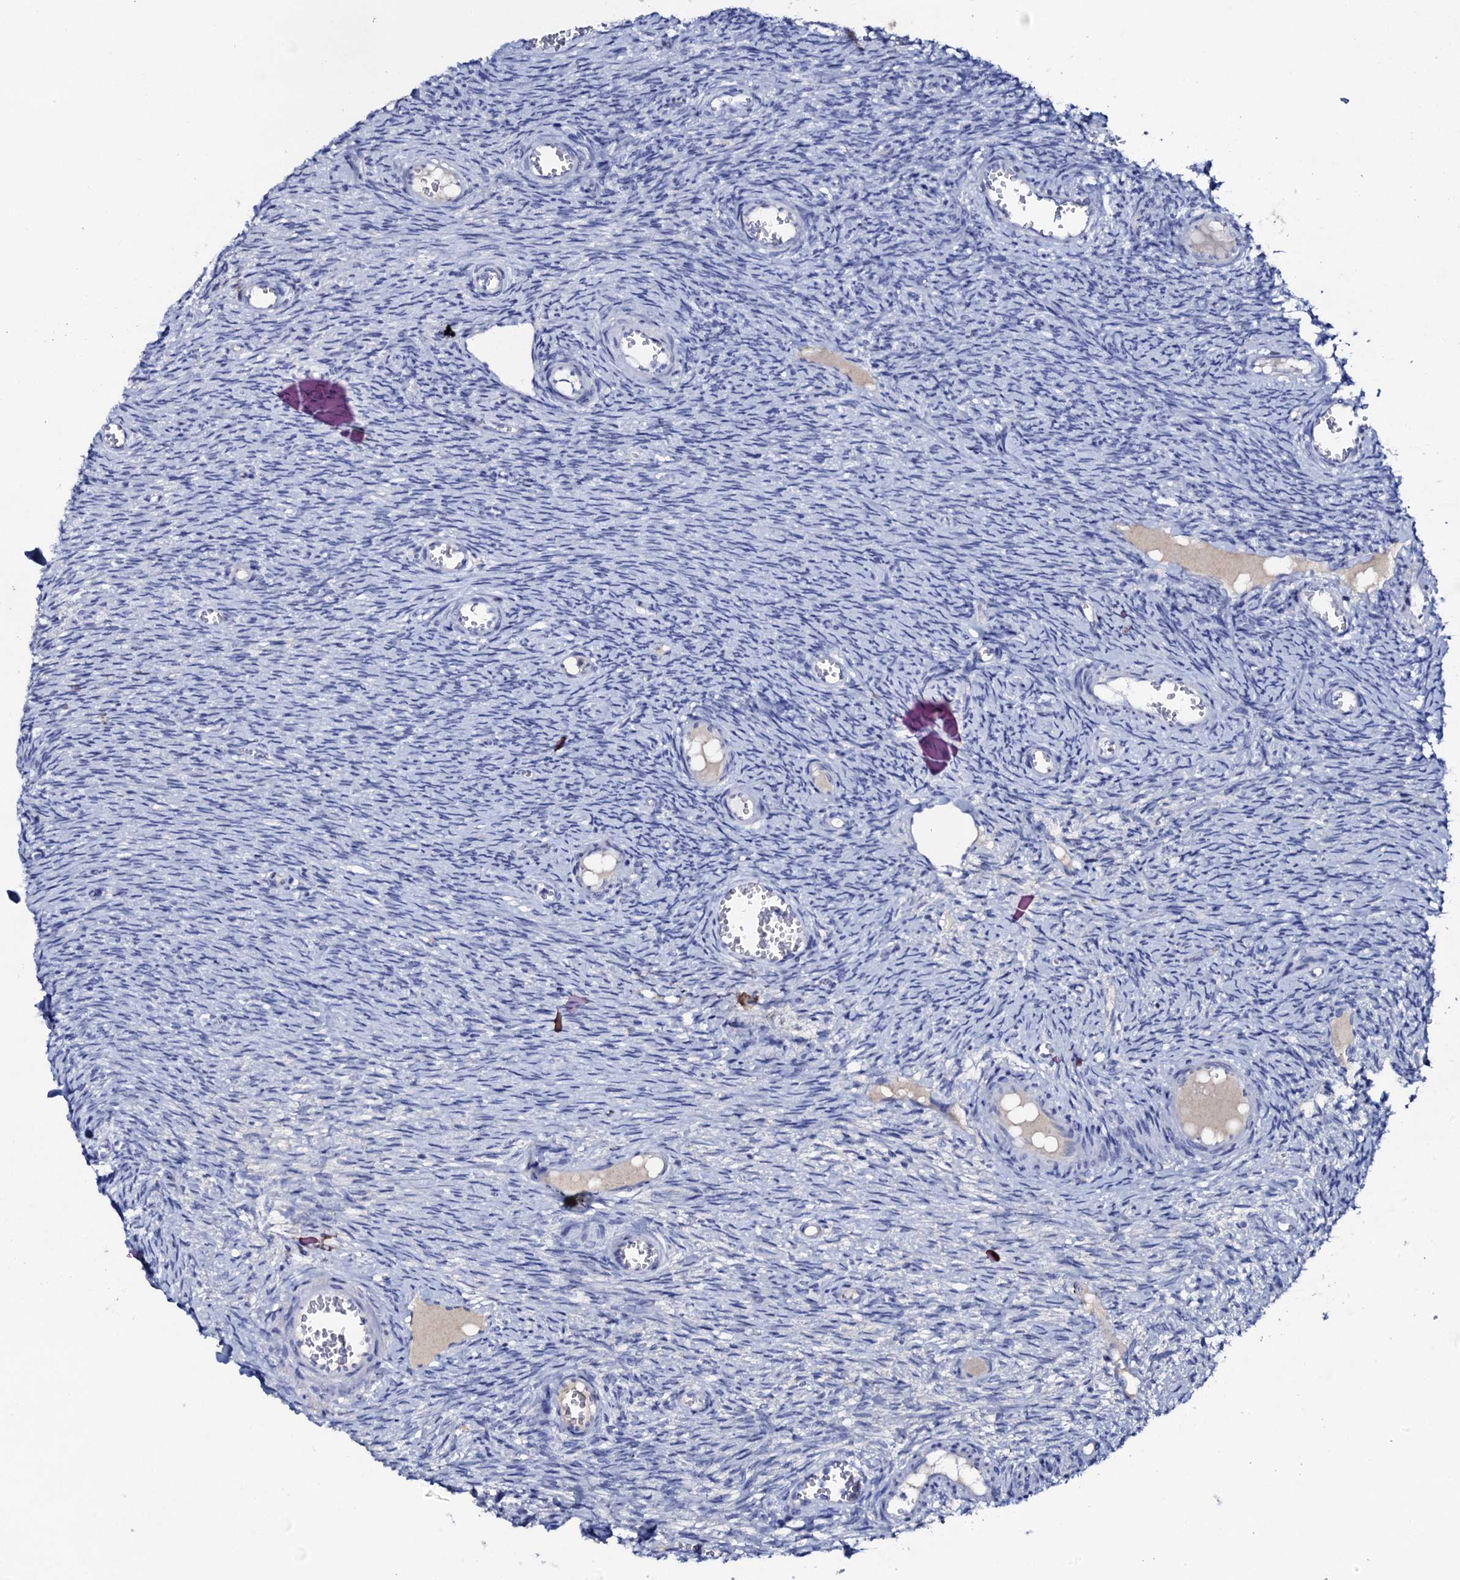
{"staining": {"intensity": "negative", "quantity": "none", "location": "none"}, "tissue": "ovary", "cell_type": "Ovarian stroma cells", "image_type": "normal", "snomed": [{"axis": "morphology", "description": "Normal tissue, NOS"}, {"axis": "topography", "description": "Ovary"}], "caption": "Immunohistochemical staining of normal human ovary exhibits no significant expression in ovarian stroma cells.", "gene": "FBXL16", "patient": {"sex": "female", "age": 44}}